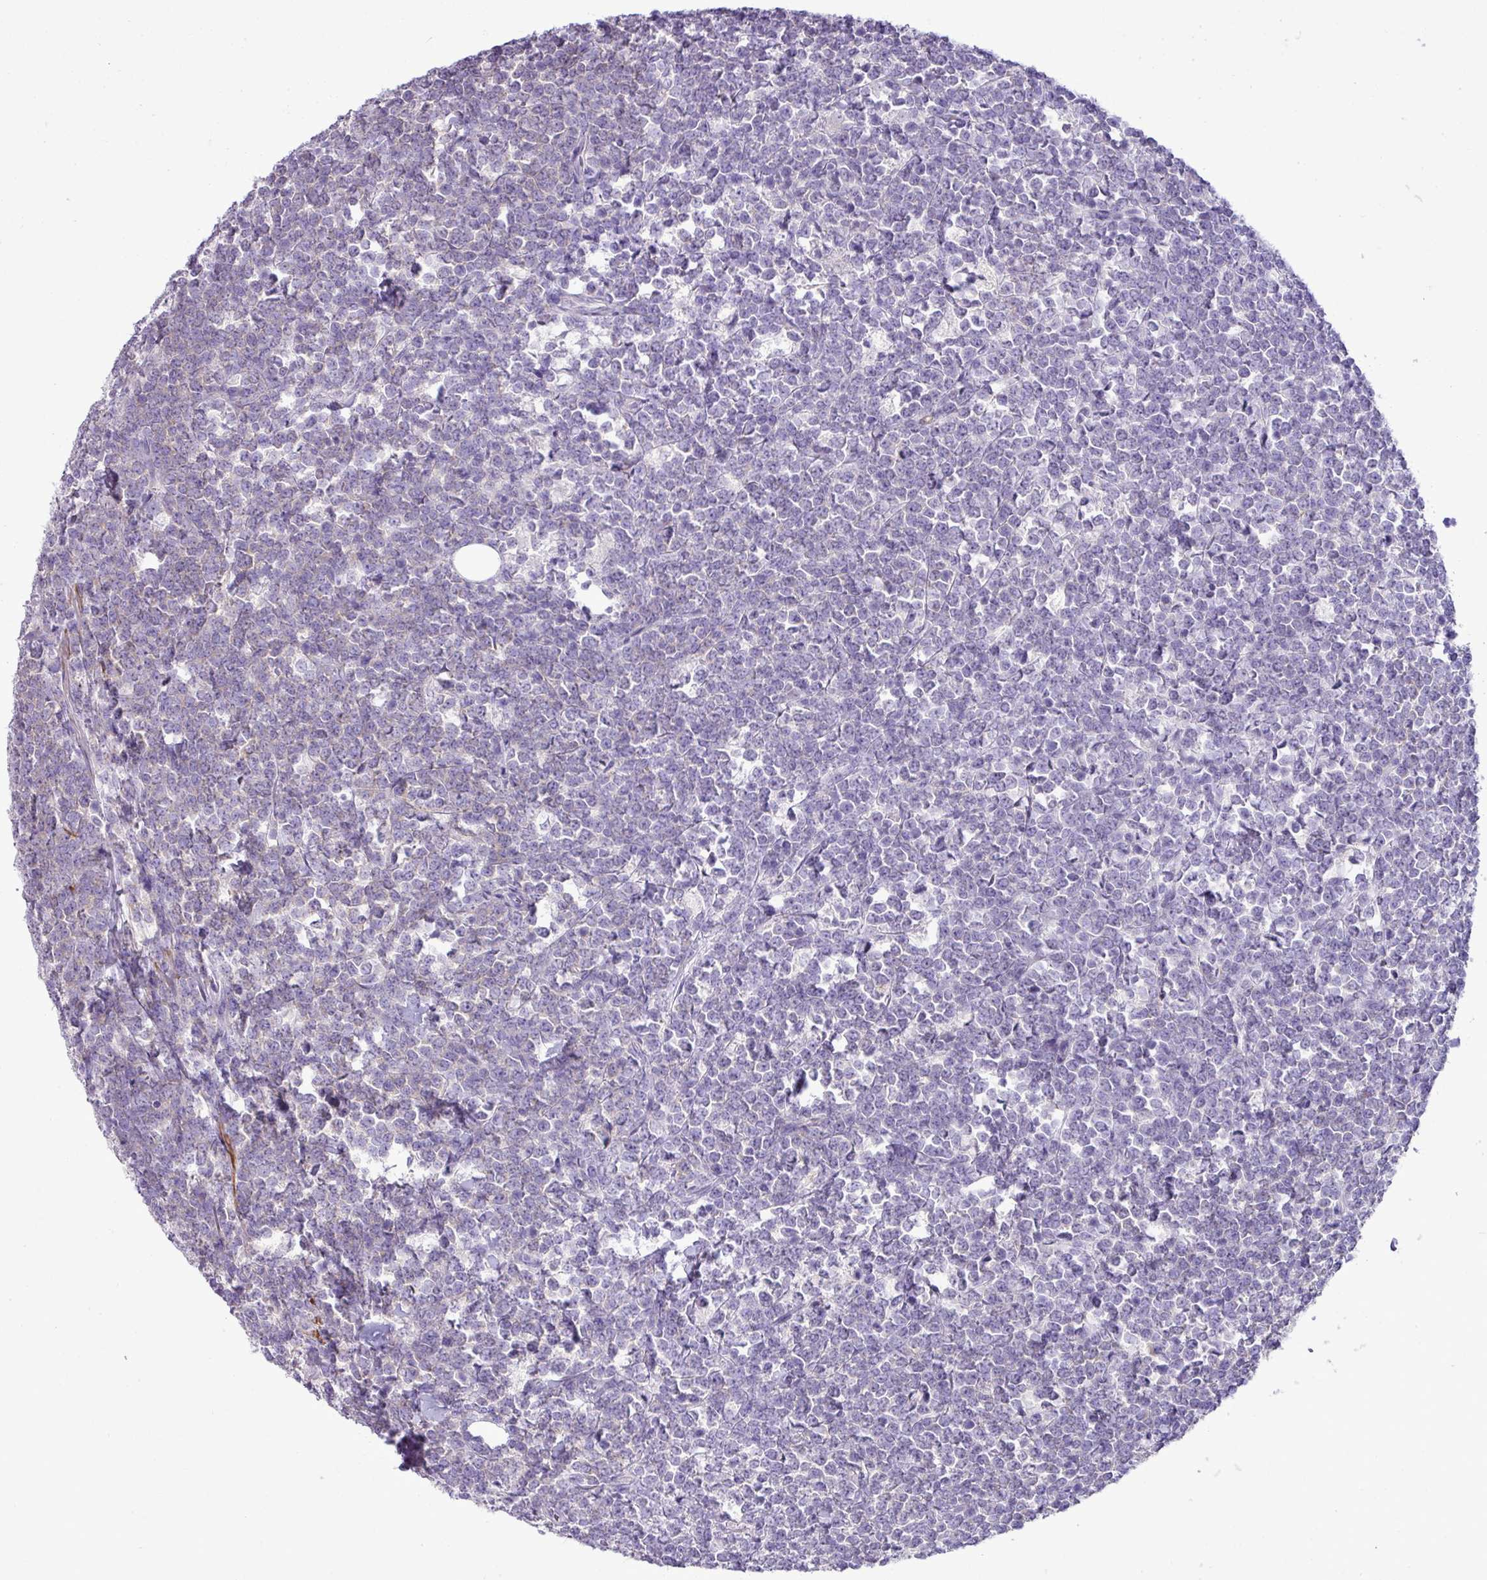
{"staining": {"intensity": "negative", "quantity": "none", "location": "none"}, "tissue": "lymphoma", "cell_type": "Tumor cells", "image_type": "cancer", "snomed": [{"axis": "morphology", "description": "Malignant lymphoma, non-Hodgkin's type, High grade"}, {"axis": "topography", "description": "Small intestine"}, {"axis": "topography", "description": "Colon"}], "caption": "Protein analysis of high-grade malignant lymphoma, non-Hodgkin's type reveals no significant positivity in tumor cells.", "gene": "ZSCAN5A", "patient": {"sex": "male", "age": 8}}